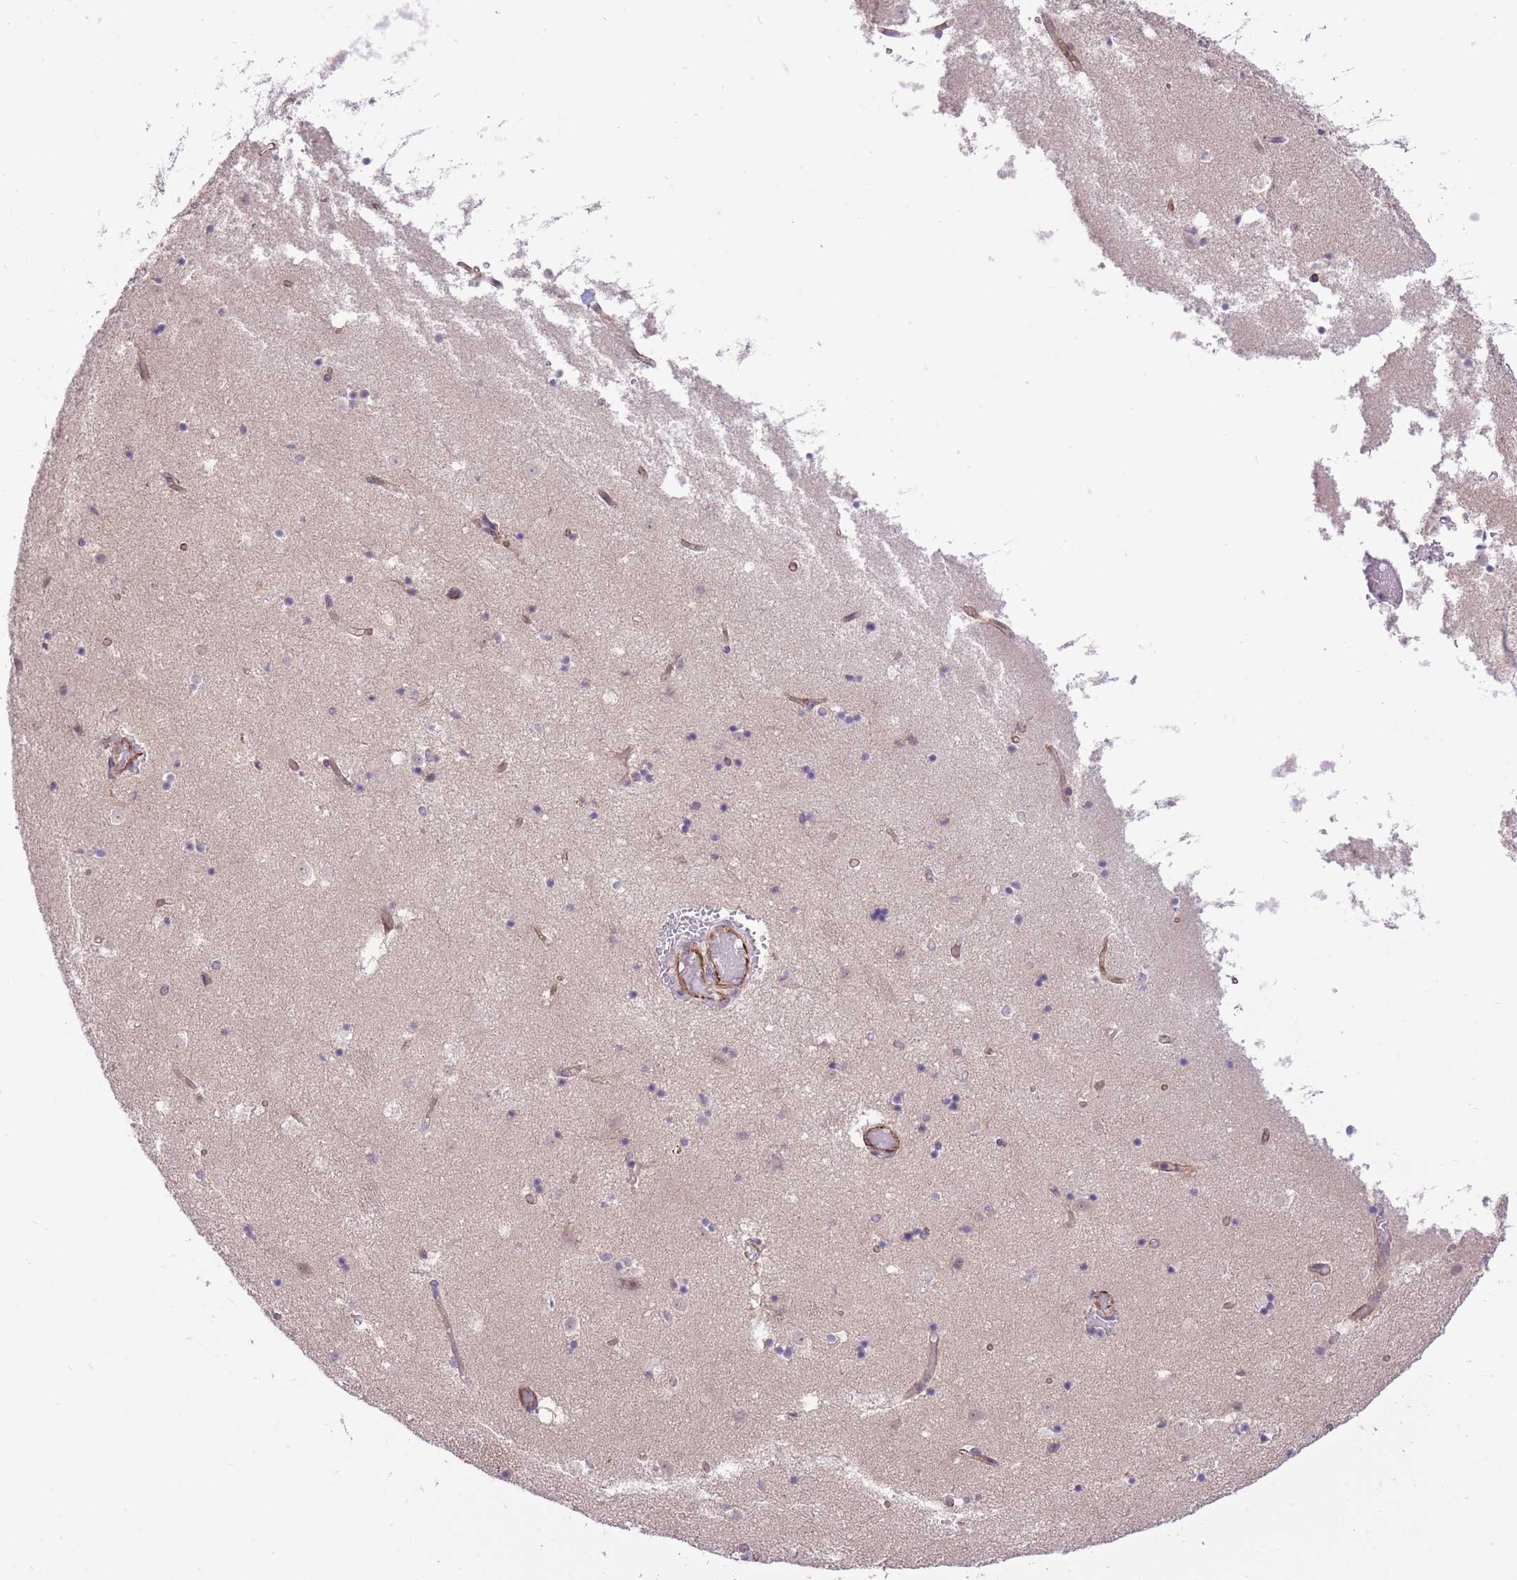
{"staining": {"intensity": "negative", "quantity": "none", "location": "none"}, "tissue": "caudate", "cell_type": "Glial cells", "image_type": "normal", "snomed": [{"axis": "morphology", "description": "Normal tissue, NOS"}, {"axis": "topography", "description": "Lateral ventricle wall"}], "caption": "The micrograph shows no significant positivity in glial cells of caudate. (DAB immunohistochemistry with hematoxylin counter stain).", "gene": "ELL", "patient": {"sex": "female", "age": 52}}